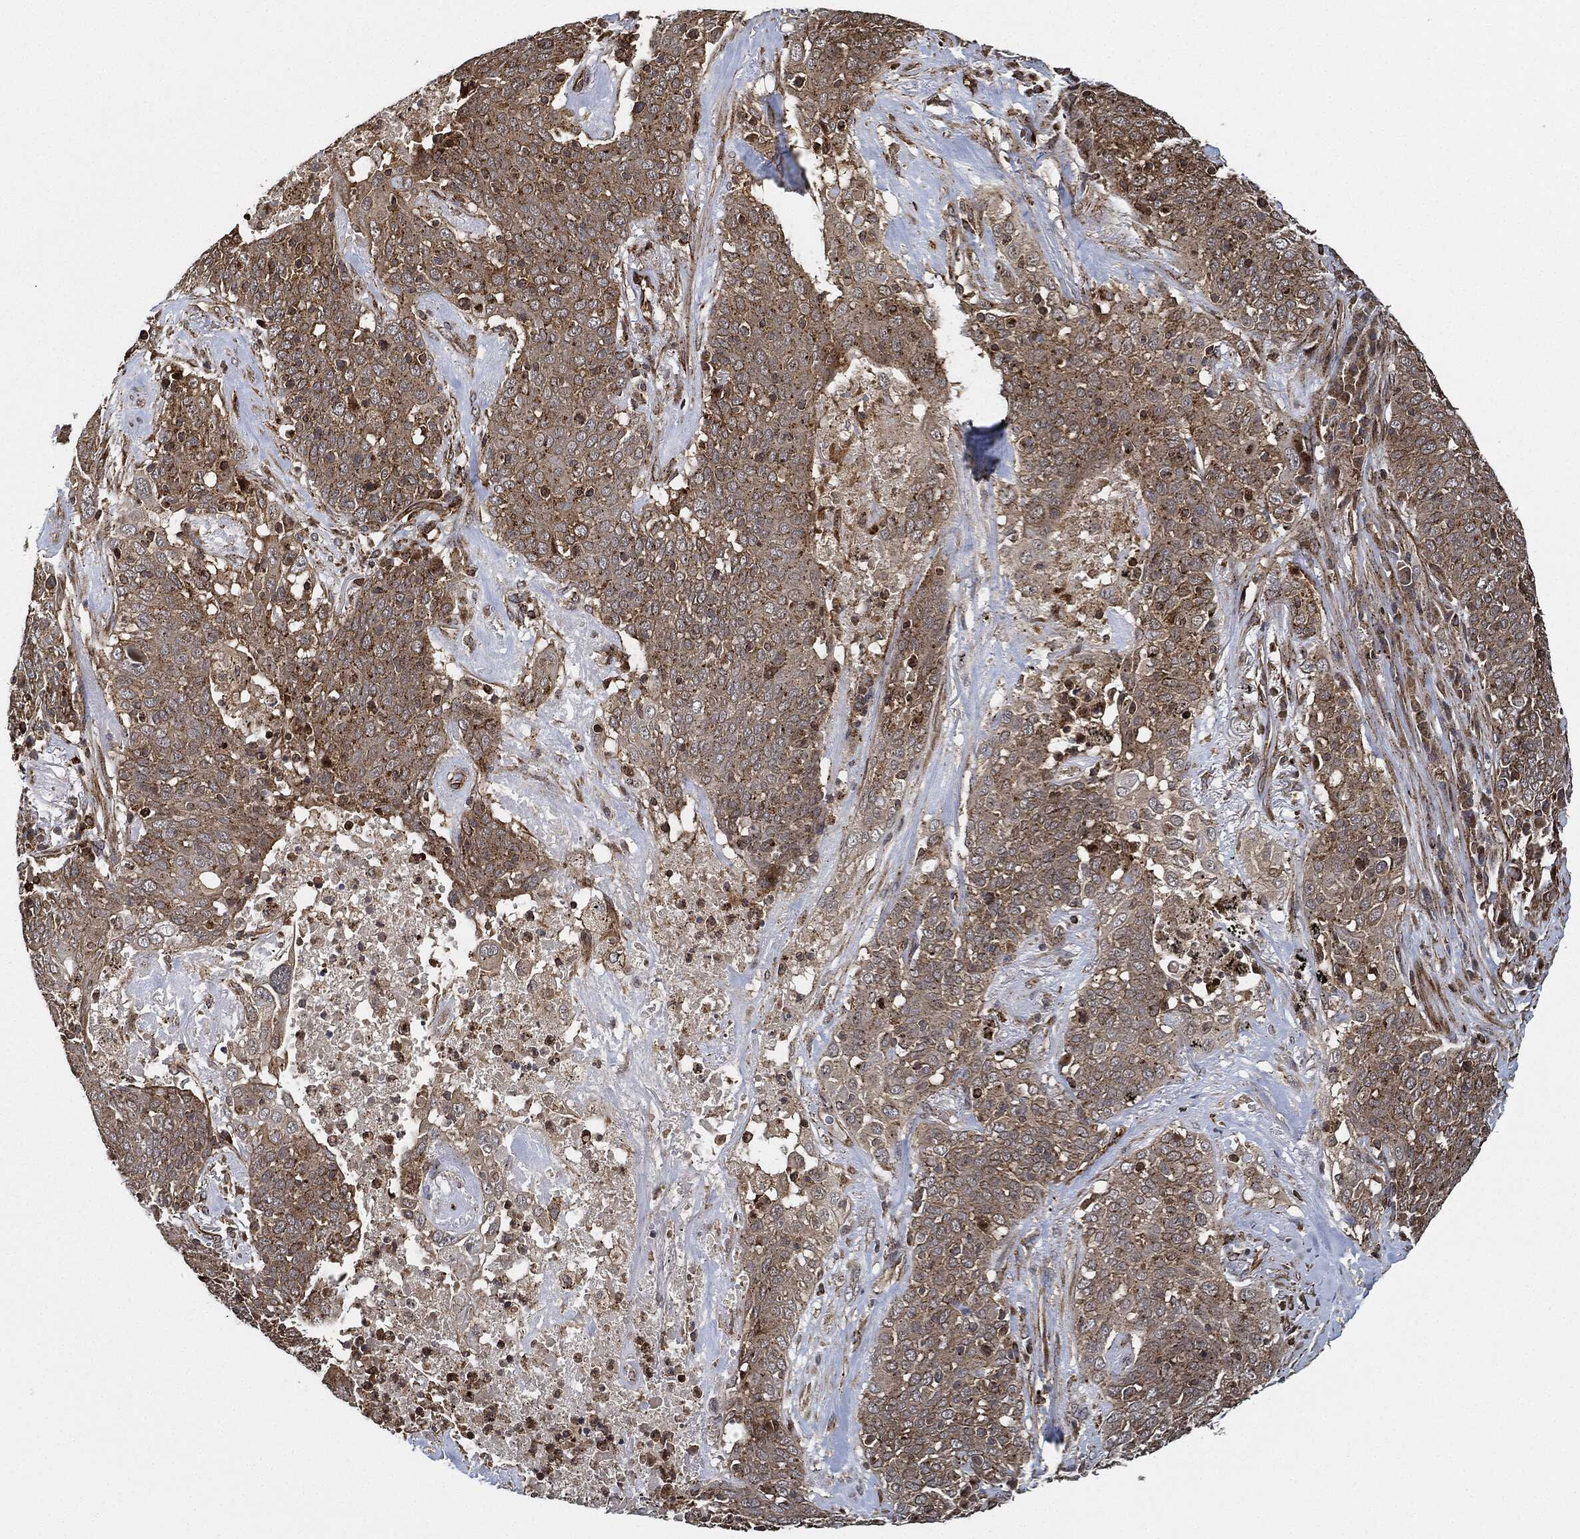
{"staining": {"intensity": "strong", "quantity": ">75%", "location": "cytoplasmic/membranous"}, "tissue": "lung cancer", "cell_type": "Tumor cells", "image_type": "cancer", "snomed": [{"axis": "morphology", "description": "Squamous cell carcinoma, NOS"}, {"axis": "topography", "description": "Lung"}], "caption": "Approximately >75% of tumor cells in squamous cell carcinoma (lung) demonstrate strong cytoplasmic/membranous protein expression as visualized by brown immunohistochemical staining.", "gene": "MAP3K3", "patient": {"sex": "male", "age": 82}}